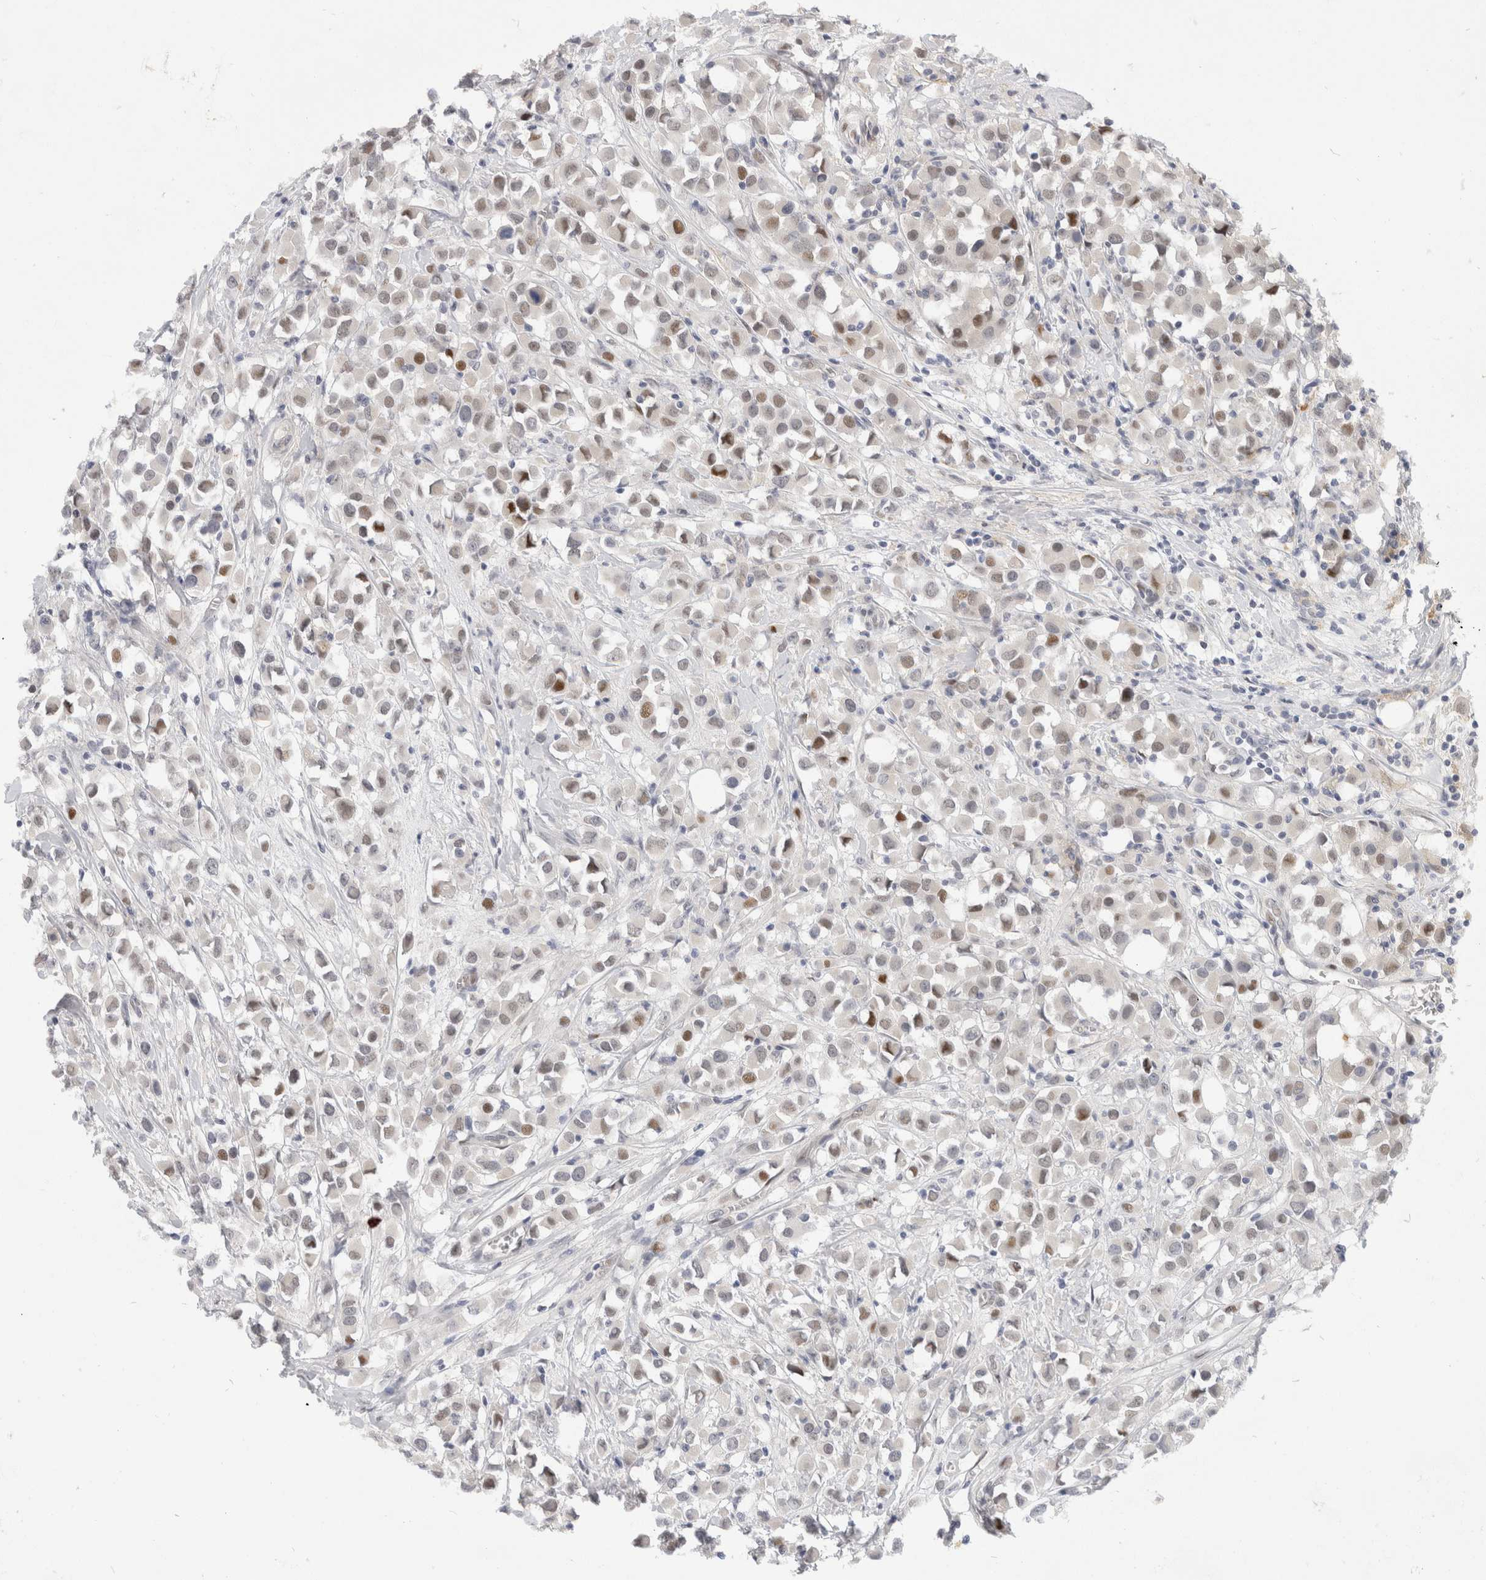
{"staining": {"intensity": "moderate", "quantity": "<25%", "location": "nuclear"}, "tissue": "breast cancer", "cell_type": "Tumor cells", "image_type": "cancer", "snomed": [{"axis": "morphology", "description": "Duct carcinoma"}, {"axis": "topography", "description": "Breast"}], "caption": "IHC (DAB) staining of breast infiltrating ductal carcinoma displays moderate nuclear protein staining in about <25% of tumor cells. (IHC, brightfield microscopy, high magnification).", "gene": "TOM1L2", "patient": {"sex": "female", "age": 61}}